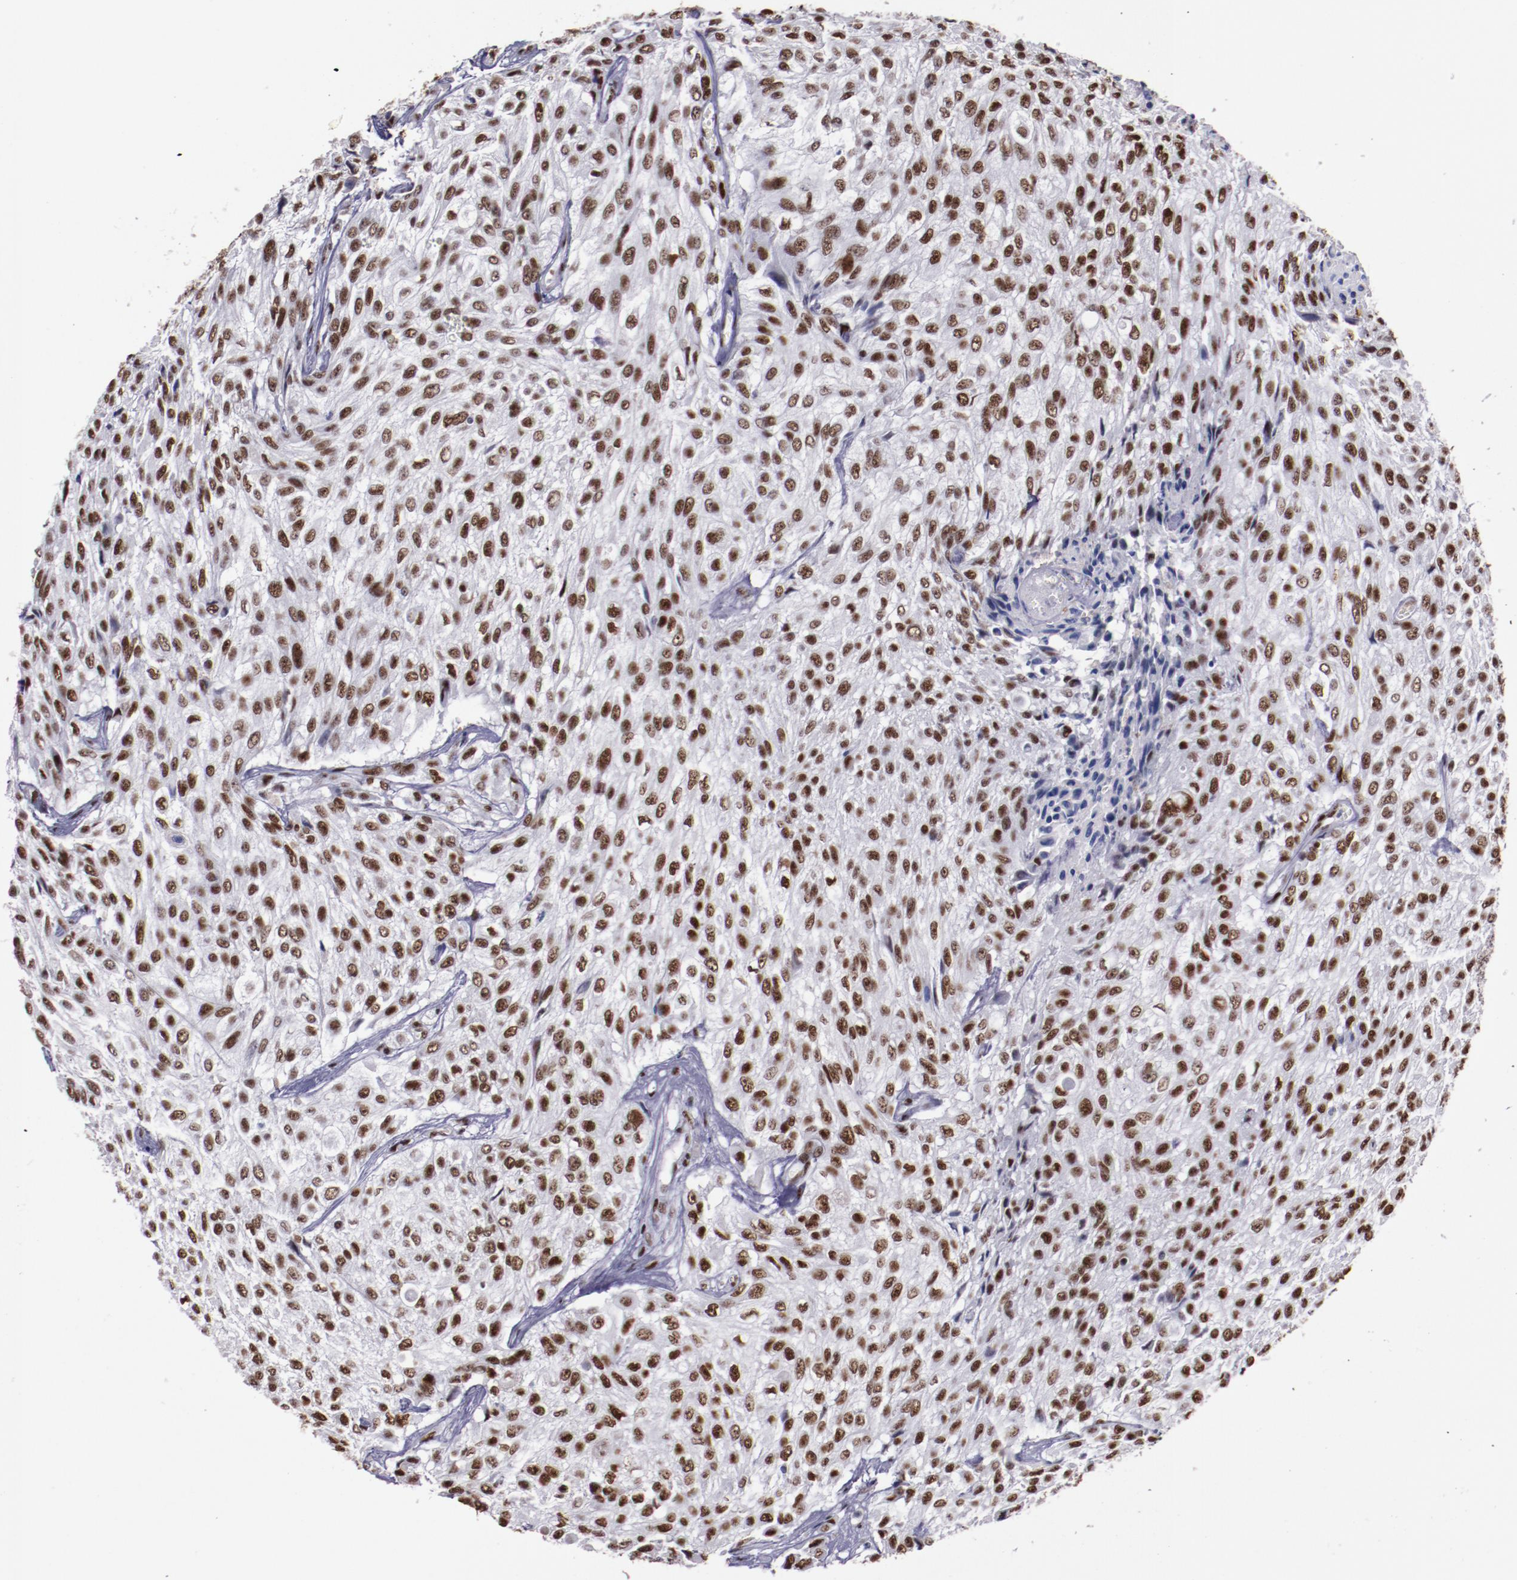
{"staining": {"intensity": "moderate", "quantity": ">75%", "location": "nuclear"}, "tissue": "urothelial cancer", "cell_type": "Tumor cells", "image_type": "cancer", "snomed": [{"axis": "morphology", "description": "Urothelial carcinoma, High grade"}, {"axis": "topography", "description": "Urinary bladder"}], "caption": "Urothelial cancer tissue displays moderate nuclear expression in approximately >75% of tumor cells", "gene": "PPP4R3A", "patient": {"sex": "male", "age": 57}}